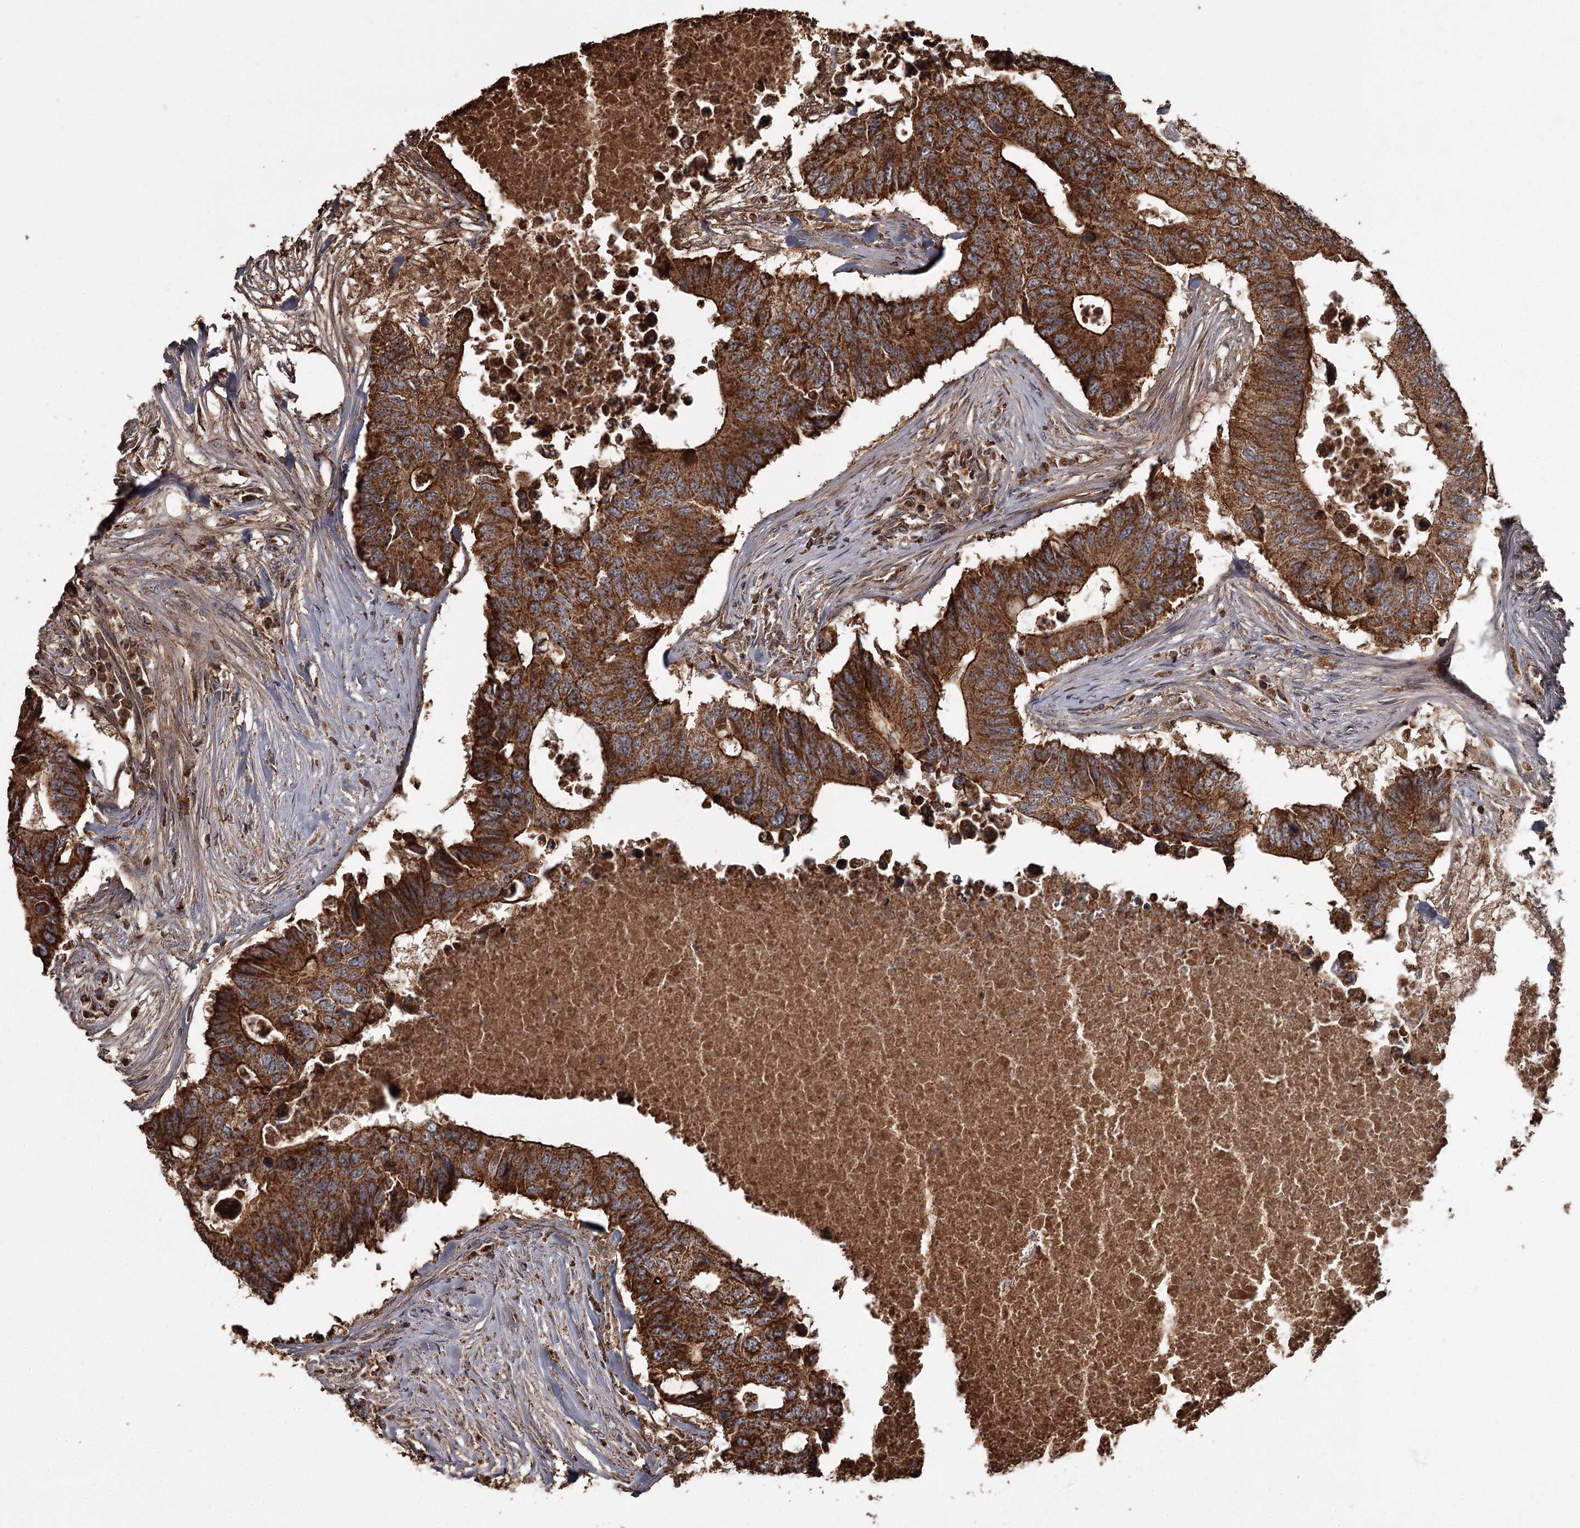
{"staining": {"intensity": "strong", "quantity": ">75%", "location": "cytoplasmic/membranous"}, "tissue": "colorectal cancer", "cell_type": "Tumor cells", "image_type": "cancer", "snomed": [{"axis": "morphology", "description": "Adenocarcinoma, NOS"}, {"axis": "topography", "description": "Colon"}], "caption": "A high amount of strong cytoplasmic/membranous expression is appreciated in about >75% of tumor cells in adenocarcinoma (colorectal) tissue. (DAB = brown stain, brightfield microscopy at high magnification).", "gene": "THAP9", "patient": {"sex": "male", "age": 71}}